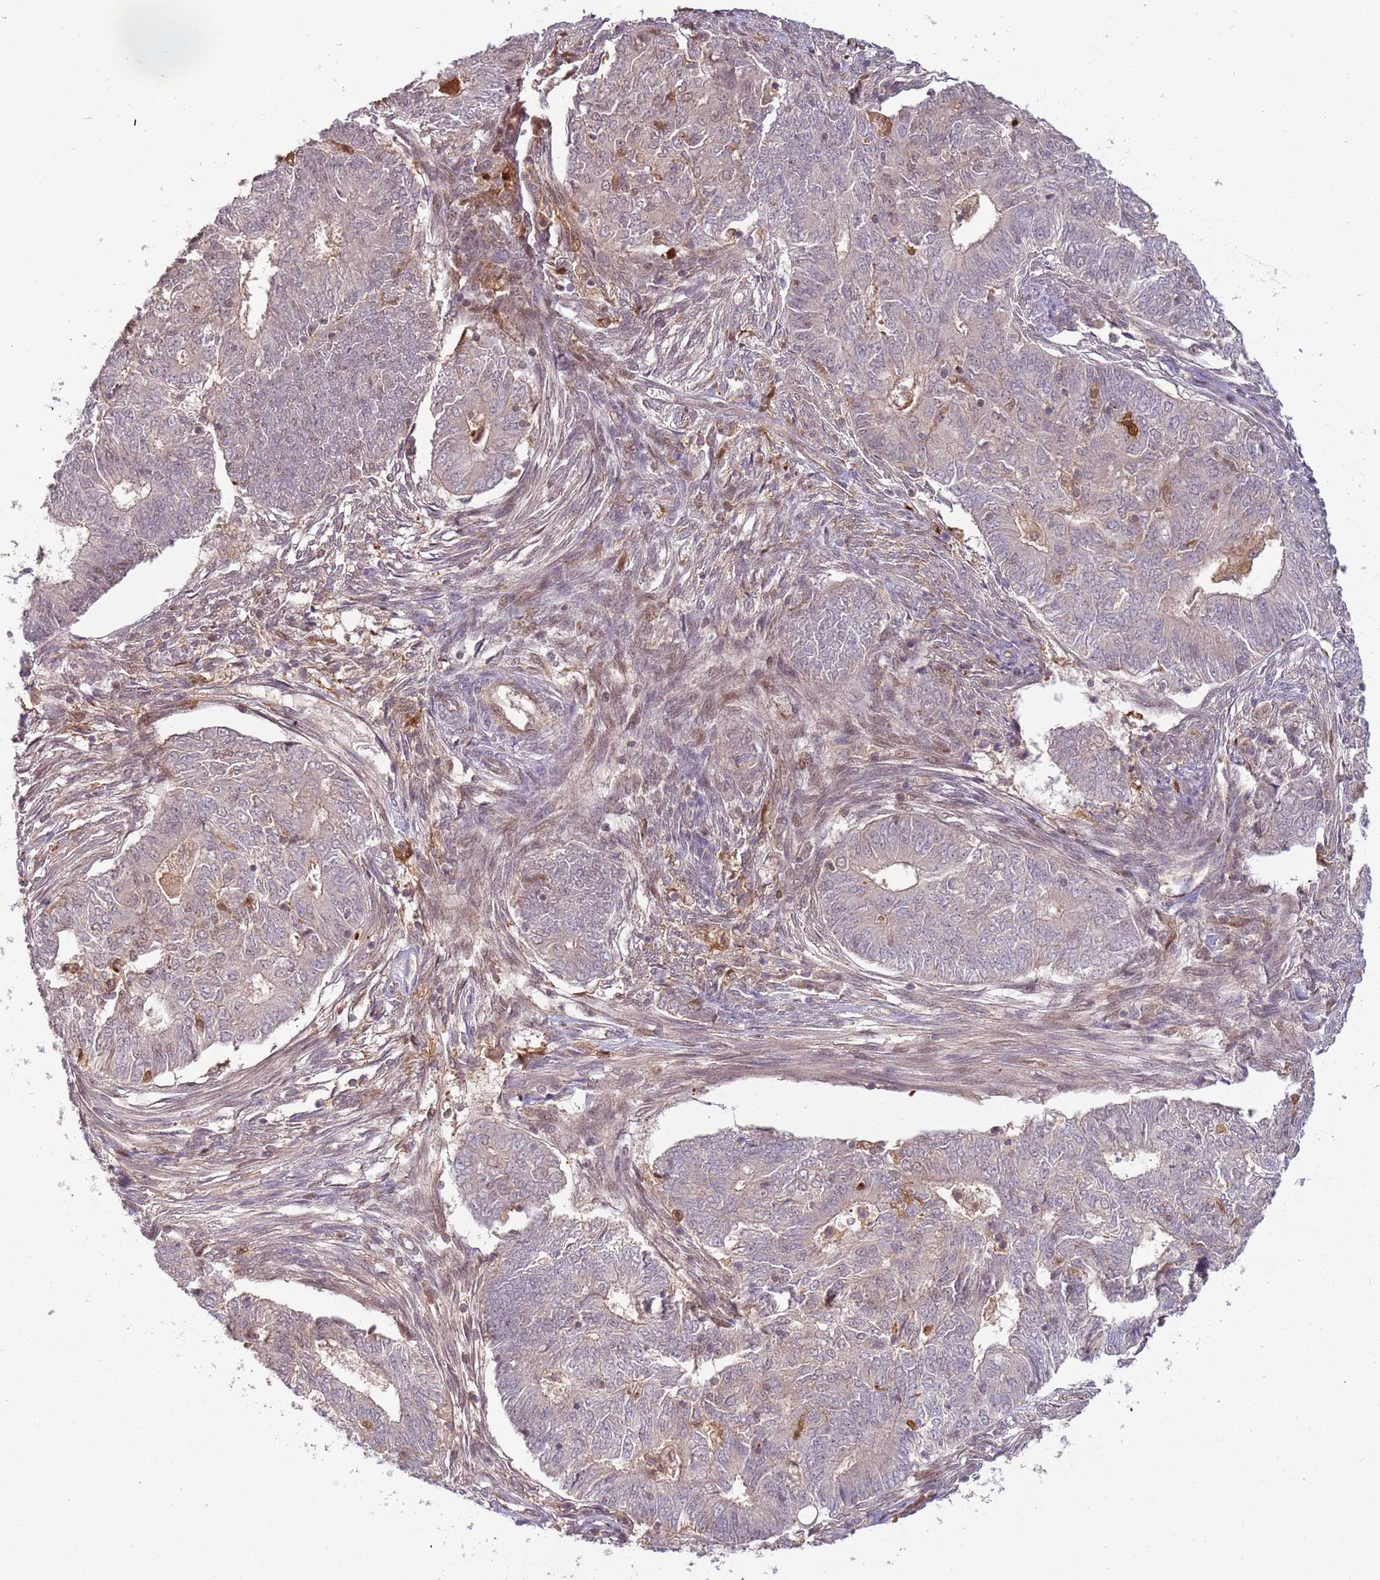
{"staining": {"intensity": "moderate", "quantity": "25%-75%", "location": "nuclear"}, "tissue": "endometrial cancer", "cell_type": "Tumor cells", "image_type": "cancer", "snomed": [{"axis": "morphology", "description": "Adenocarcinoma, NOS"}, {"axis": "topography", "description": "Endometrium"}], "caption": "A high-resolution micrograph shows IHC staining of endometrial cancer, which exhibits moderate nuclear positivity in about 25%-75% of tumor cells.", "gene": "GSTO2", "patient": {"sex": "female", "age": 62}}